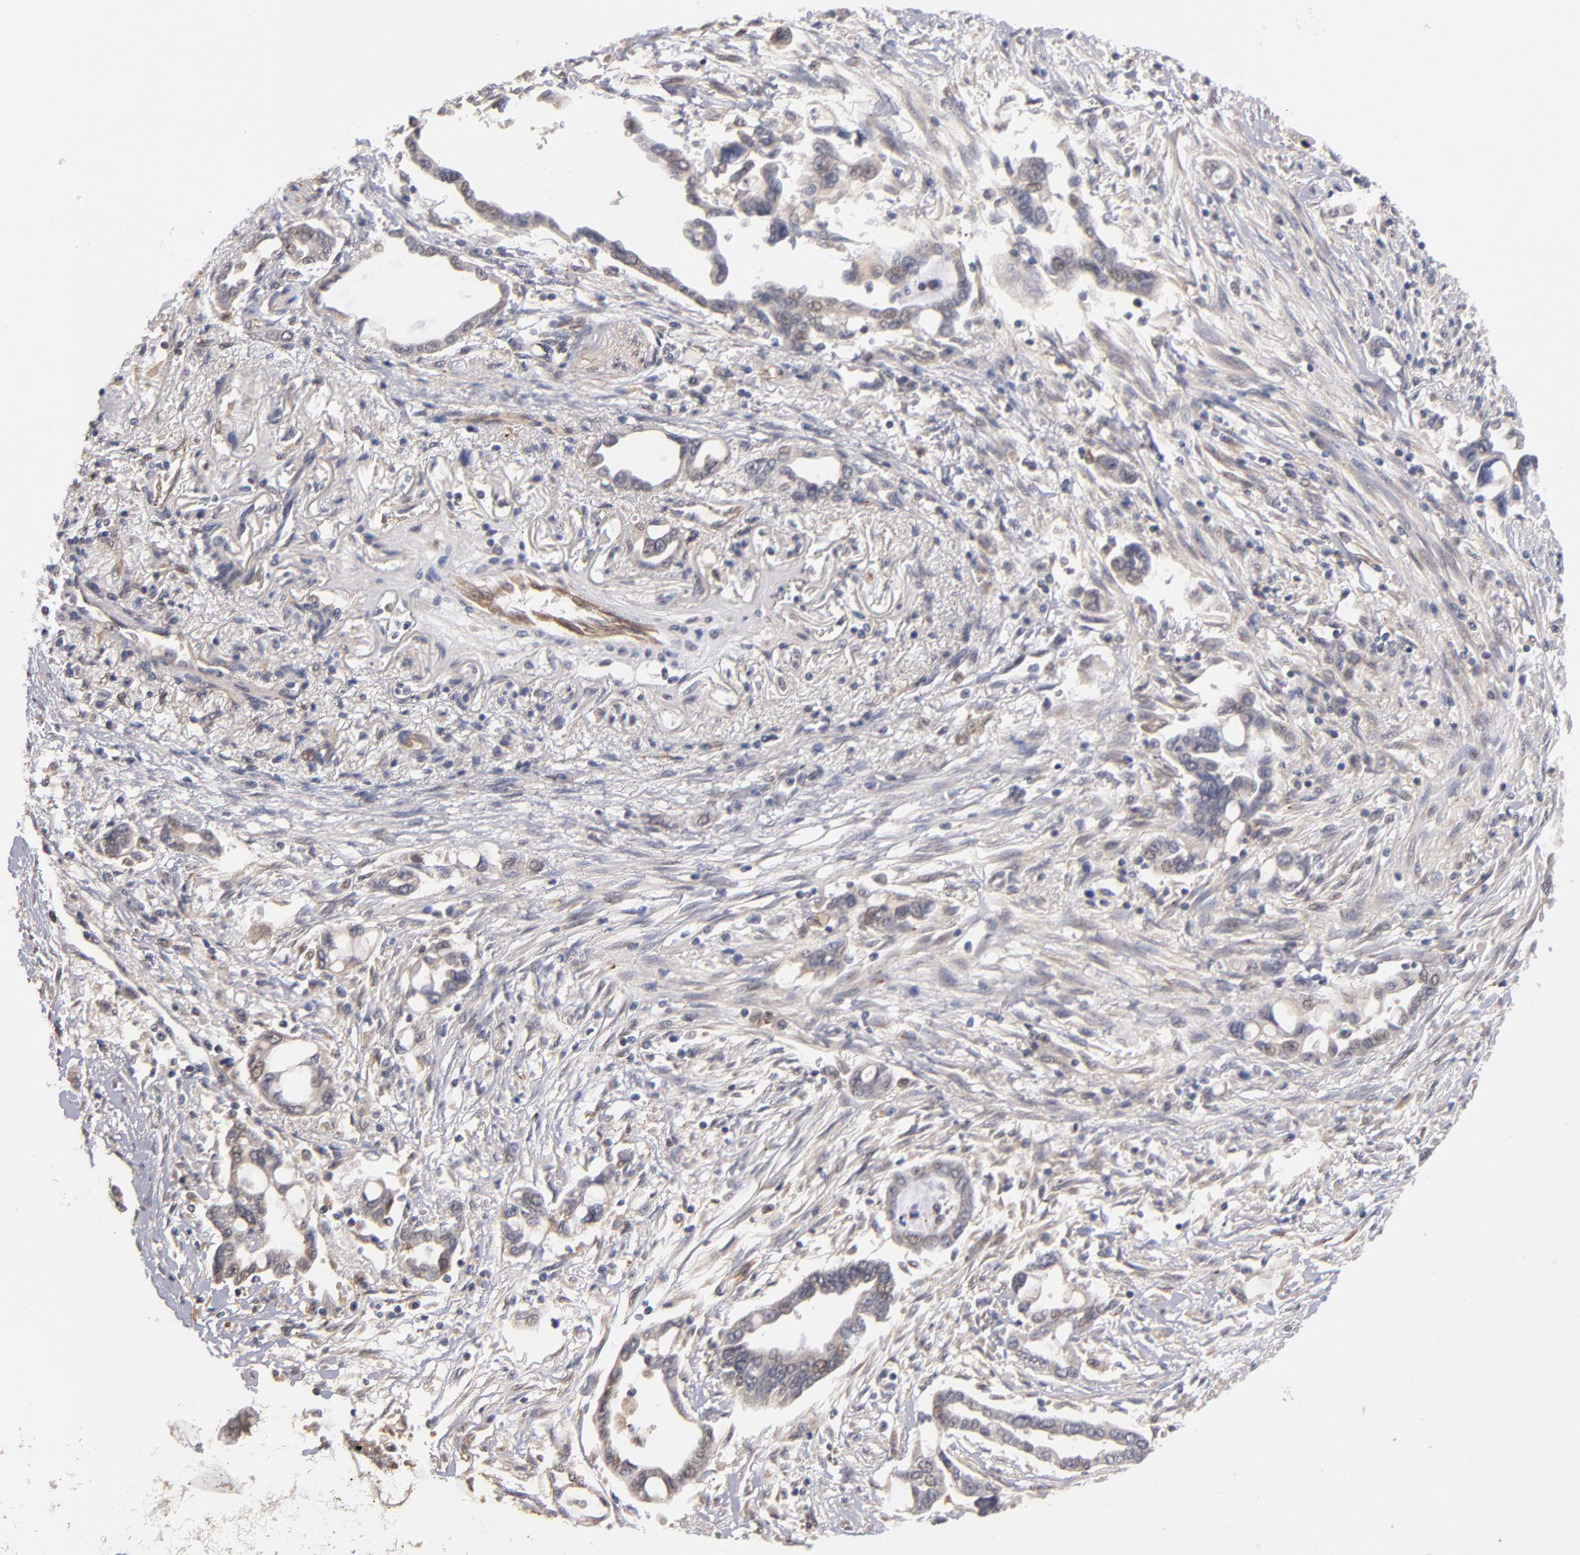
{"staining": {"intensity": "weak", "quantity": "<25%", "location": "cytoplasmic/membranous"}, "tissue": "pancreatic cancer", "cell_type": "Tumor cells", "image_type": "cancer", "snomed": [{"axis": "morphology", "description": "Adenocarcinoma, NOS"}, {"axis": "topography", "description": "Pancreas"}], "caption": "This is an immunohistochemistry (IHC) histopathology image of human pancreatic cancer. There is no staining in tumor cells.", "gene": "GMFG", "patient": {"sex": "female", "age": 57}}